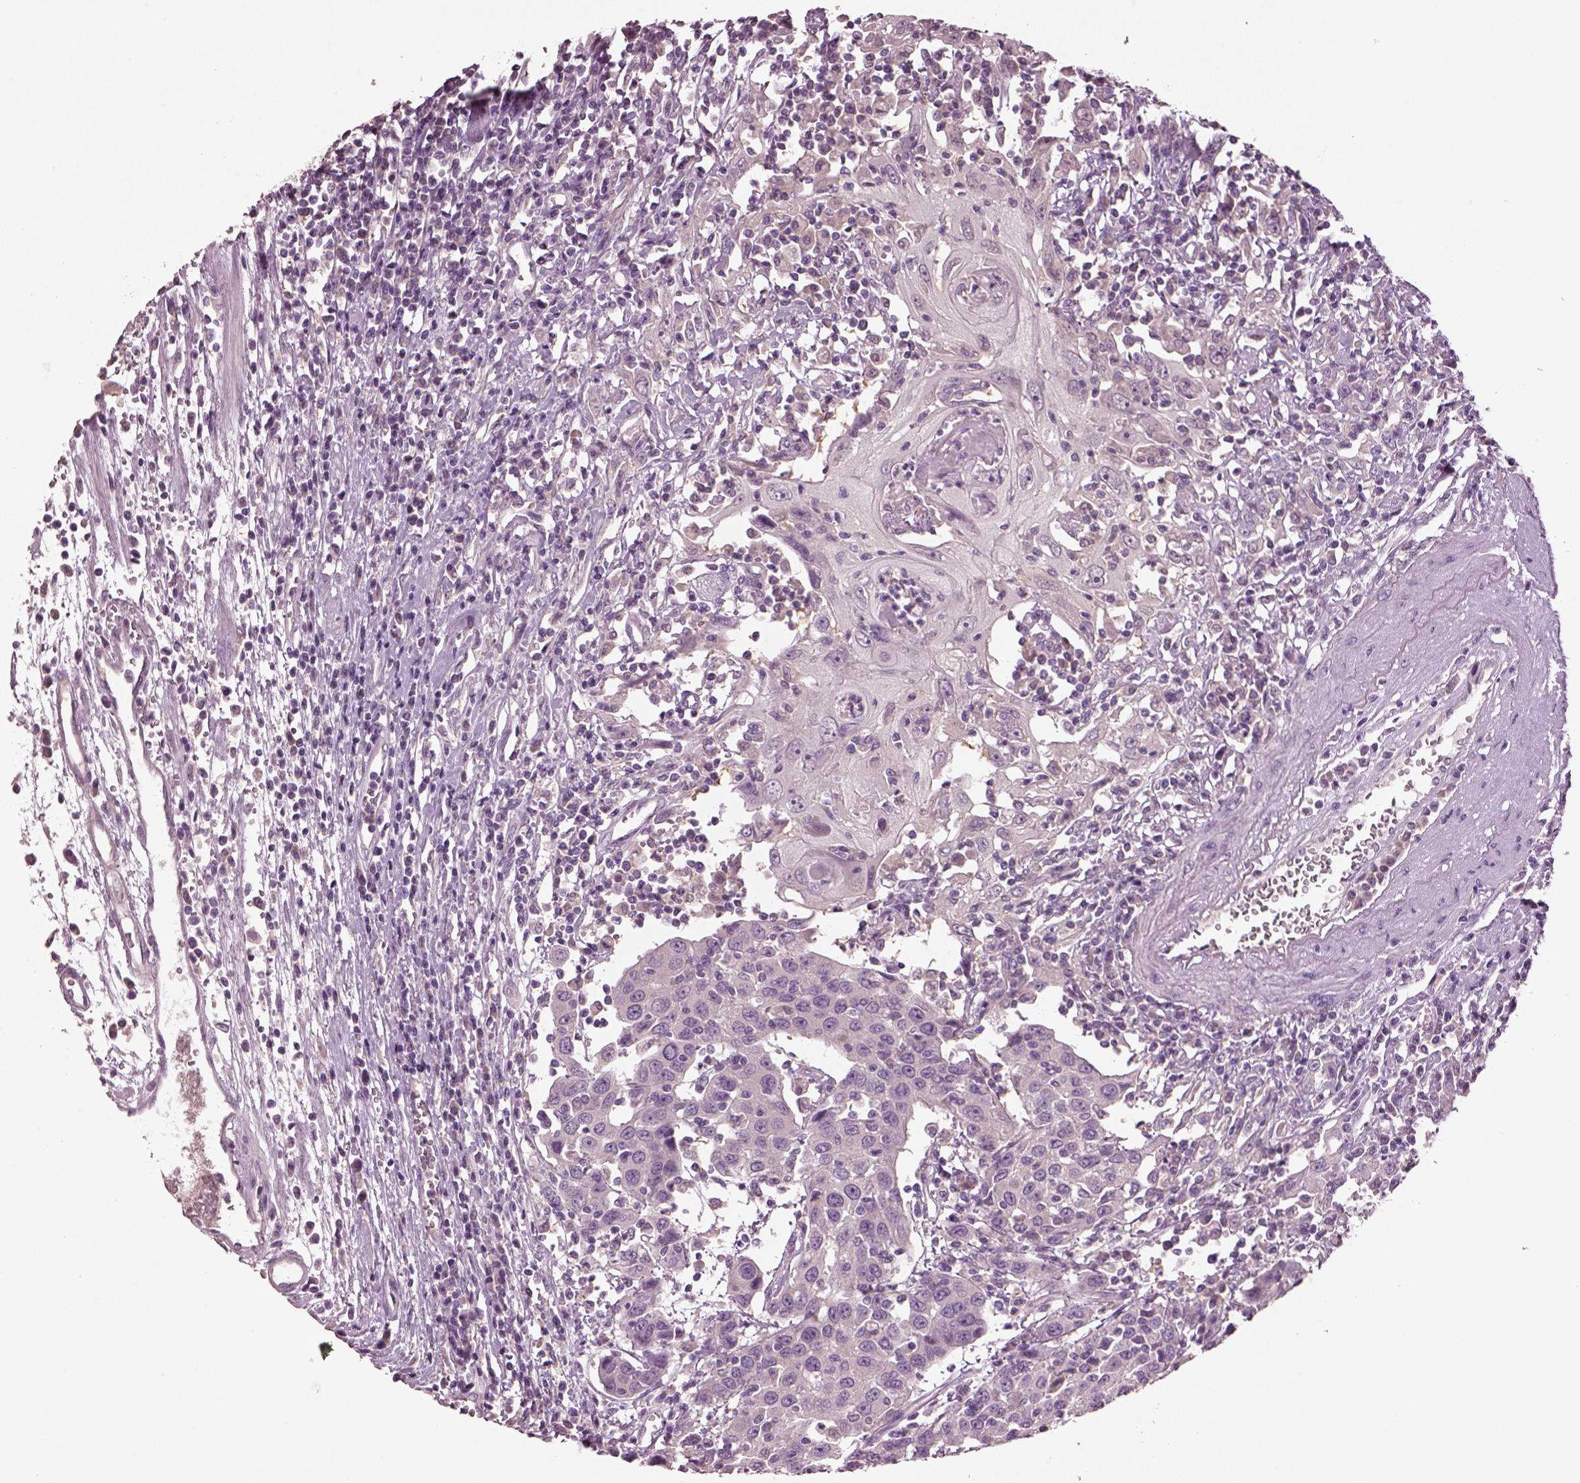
{"staining": {"intensity": "negative", "quantity": "none", "location": "none"}, "tissue": "urothelial cancer", "cell_type": "Tumor cells", "image_type": "cancer", "snomed": [{"axis": "morphology", "description": "Urothelial carcinoma, High grade"}, {"axis": "topography", "description": "Urinary bladder"}], "caption": "Immunohistochemistry image of urothelial carcinoma (high-grade) stained for a protein (brown), which exhibits no expression in tumor cells.", "gene": "CLPSL1", "patient": {"sex": "female", "age": 85}}